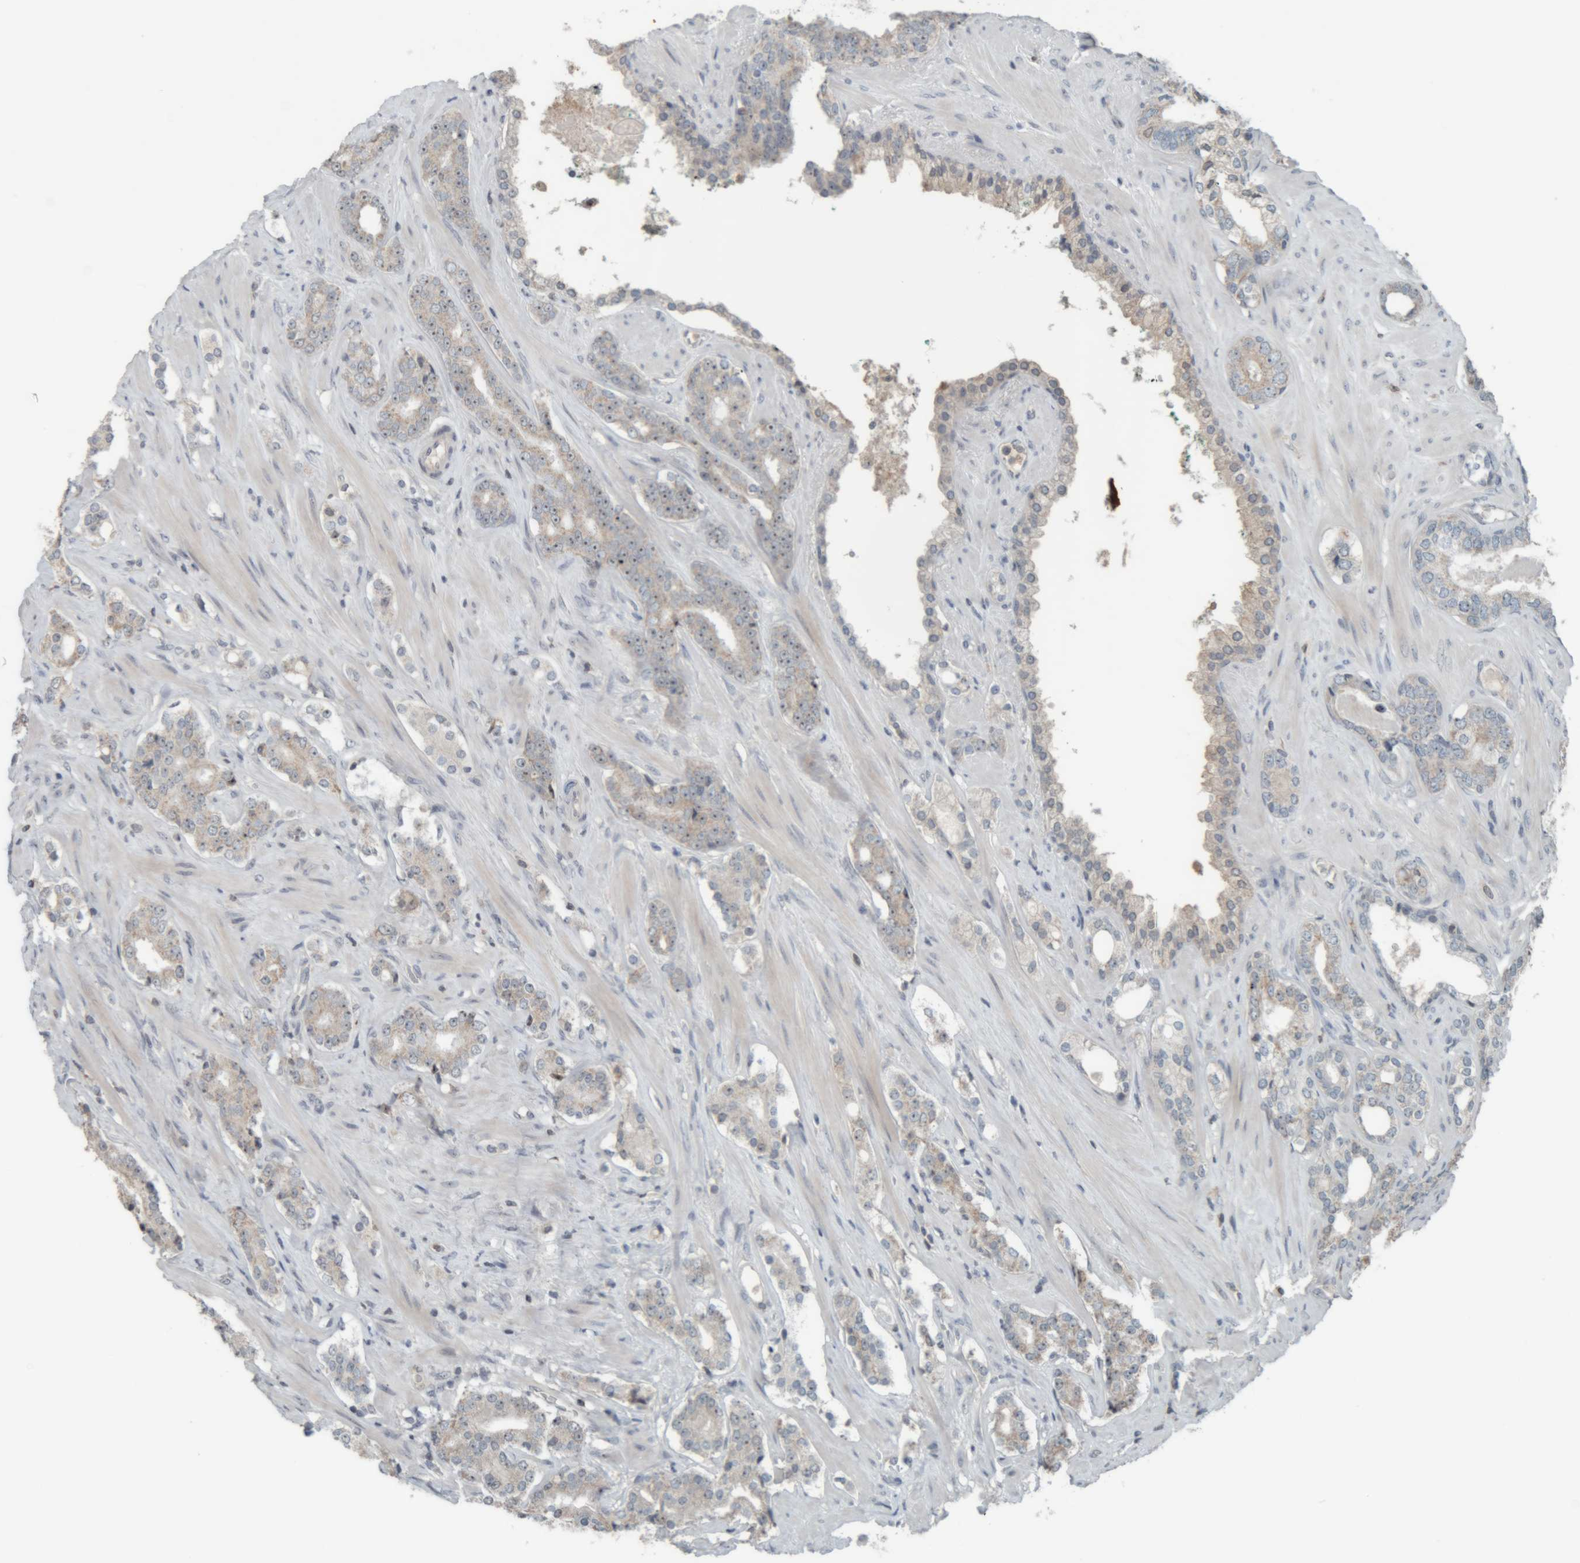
{"staining": {"intensity": "weak", "quantity": "<25%", "location": "nuclear"}, "tissue": "prostate cancer", "cell_type": "Tumor cells", "image_type": "cancer", "snomed": [{"axis": "morphology", "description": "Adenocarcinoma, High grade"}, {"axis": "topography", "description": "Prostate"}], "caption": "Immunohistochemical staining of human prostate cancer (adenocarcinoma (high-grade)) reveals no significant staining in tumor cells.", "gene": "RPF1", "patient": {"sex": "male", "age": 71}}